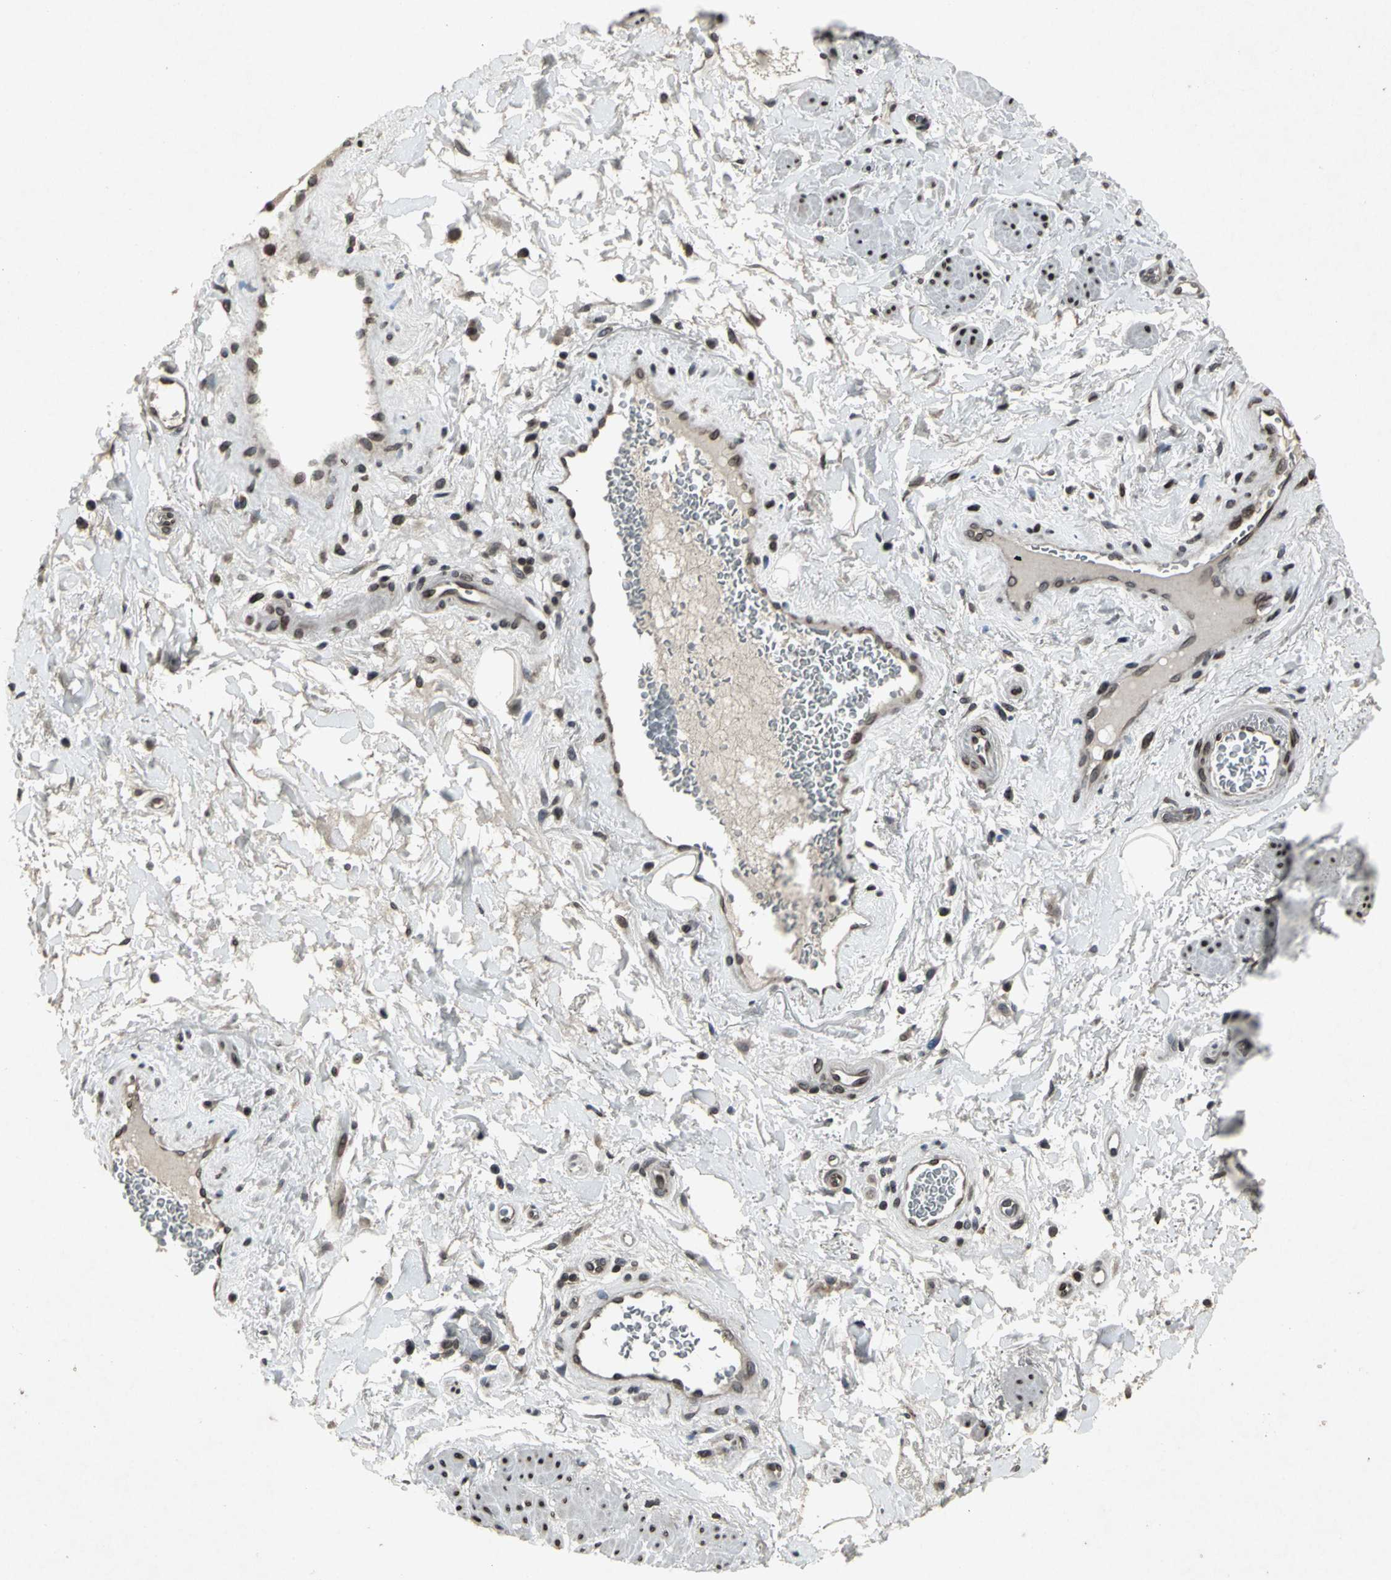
{"staining": {"intensity": "negative", "quantity": "none", "location": "none"}, "tissue": "adipose tissue", "cell_type": "Adipocytes", "image_type": "normal", "snomed": [{"axis": "morphology", "description": "Normal tissue, NOS"}, {"axis": "topography", "description": "Soft tissue"}, {"axis": "topography", "description": "Peripheral nerve tissue"}], "caption": "The immunohistochemistry (IHC) photomicrograph has no significant positivity in adipocytes of adipose tissue.", "gene": "SH2B3", "patient": {"sex": "female", "age": 71}}